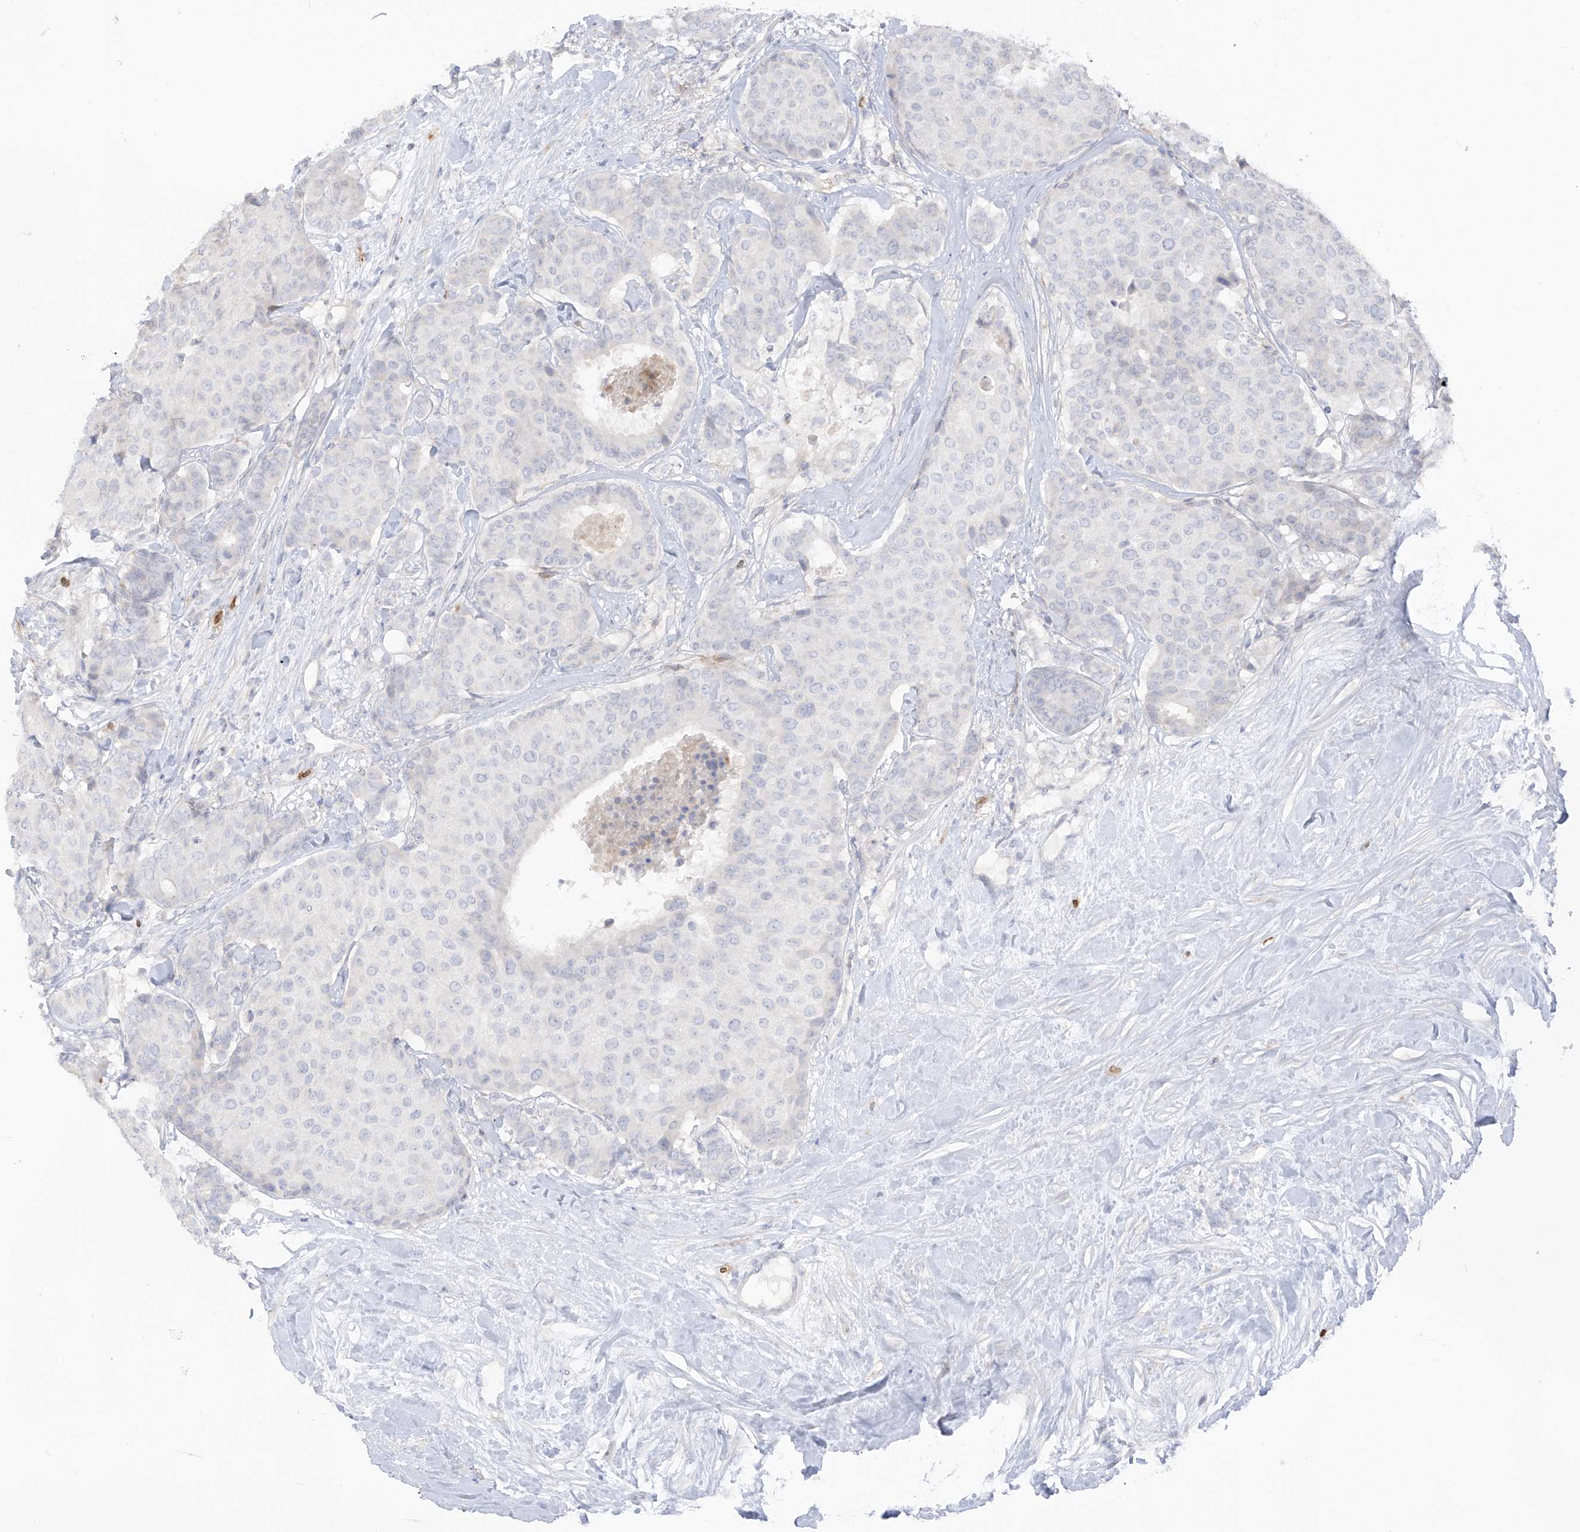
{"staining": {"intensity": "negative", "quantity": "none", "location": "none"}, "tissue": "breast cancer", "cell_type": "Tumor cells", "image_type": "cancer", "snomed": [{"axis": "morphology", "description": "Duct carcinoma"}, {"axis": "topography", "description": "Breast"}], "caption": "Protein analysis of breast cancer (invasive ductal carcinoma) demonstrates no significant staining in tumor cells.", "gene": "NOTO", "patient": {"sex": "female", "age": 75}}